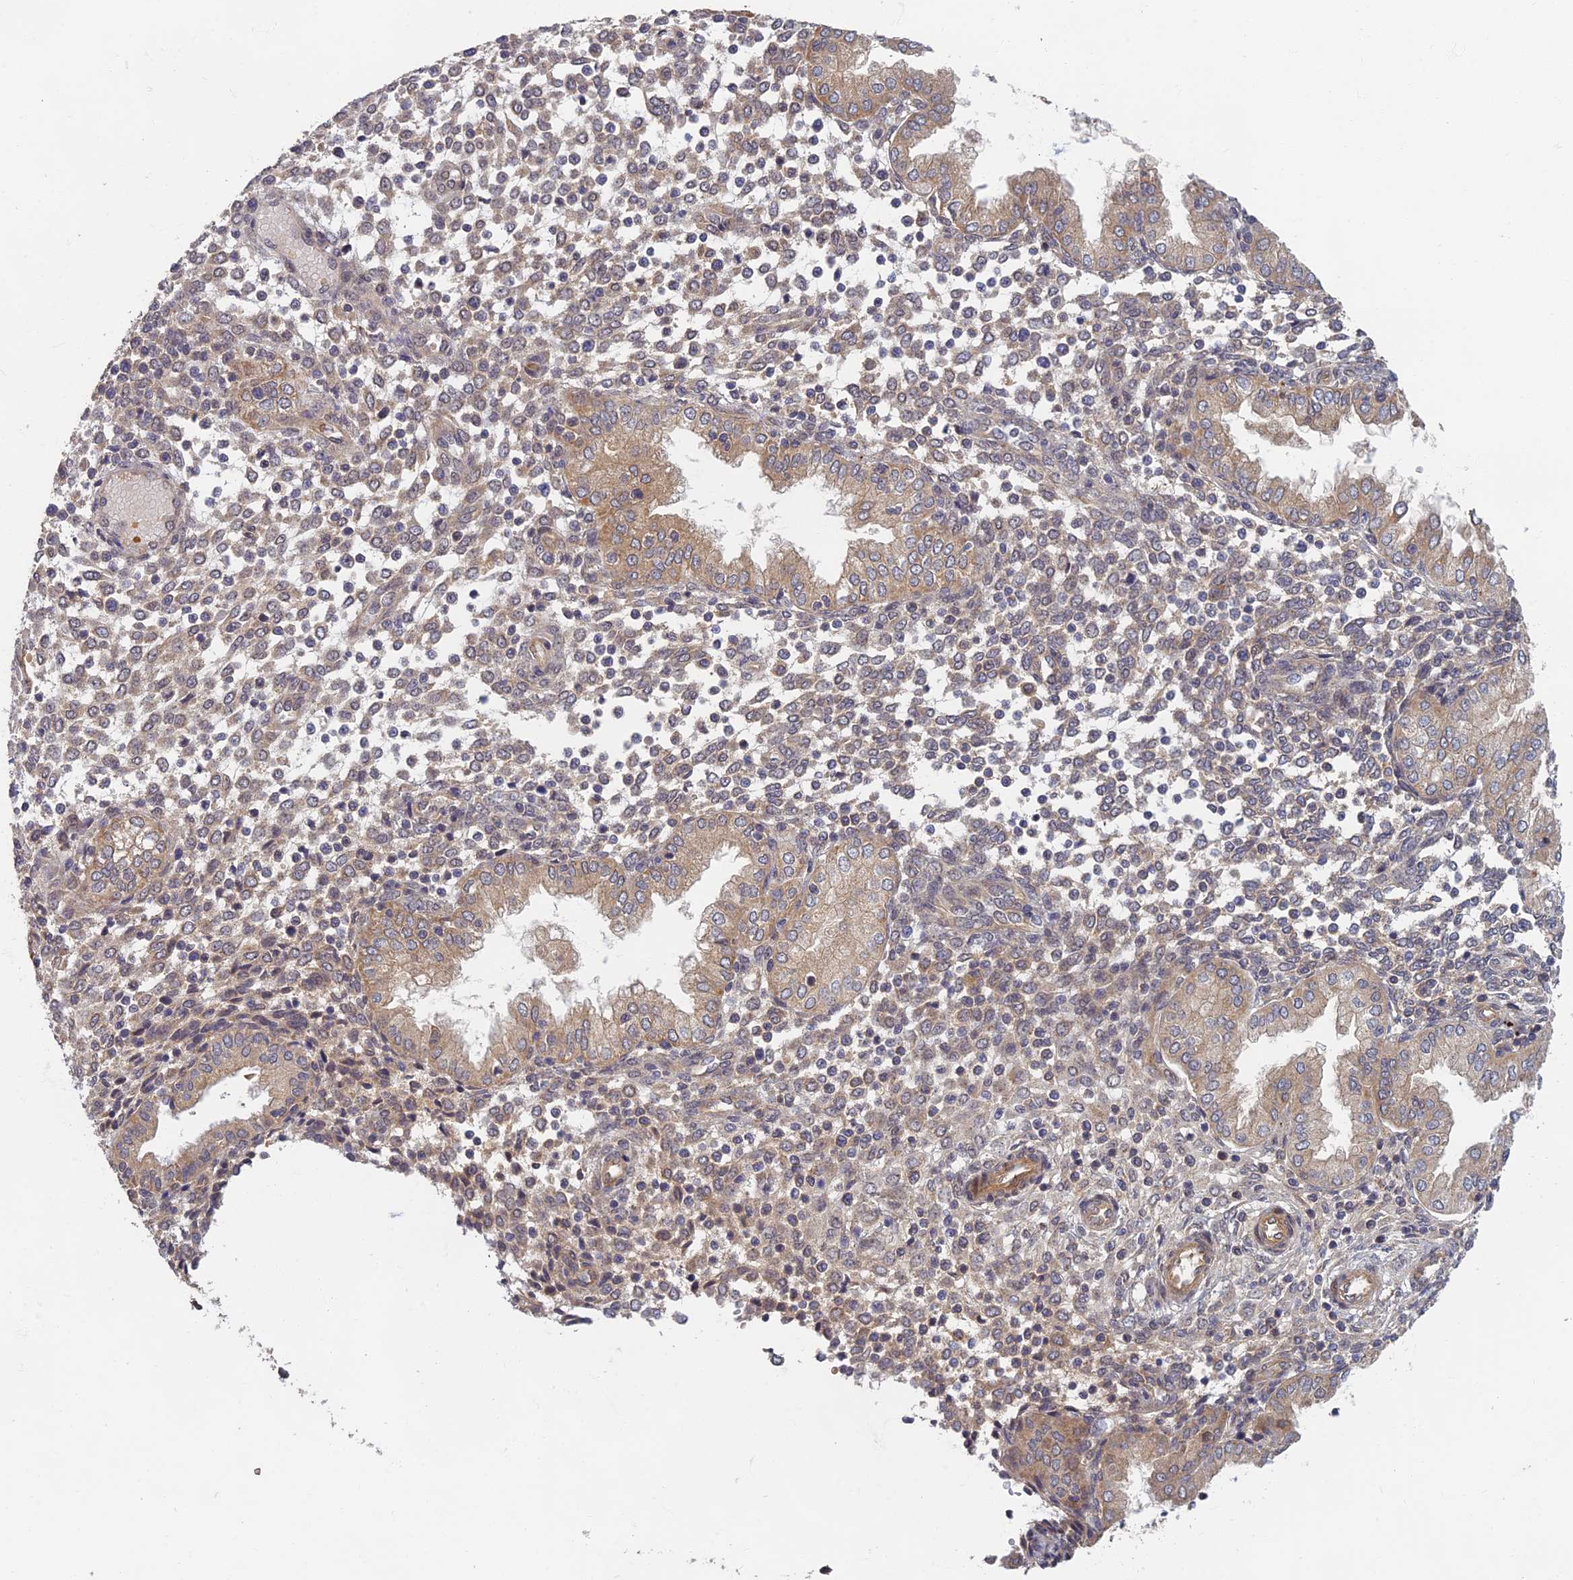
{"staining": {"intensity": "weak", "quantity": "<25%", "location": "cytoplasmic/membranous"}, "tissue": "endometrium", "cell_type": "Cells in endometrial stroma", "image_type": "normal", "snomed": [{"axis": "morphology", "description": "Normal tissue, NOS"}, {"axis": "topography", "description": "Endometrium"}], "caption": "DAB immunohistochemical staining of unremarkable human endometrium shows no significant staining in cells in endometrial stroma. (Stains: DAB immunohistochemistry (IHC) with hematoxylin counter stain, Microscopy: brightfield microscopy at high magnification).", "gene": "EARS2", "patient": {"sex": "female", "age": 53}}